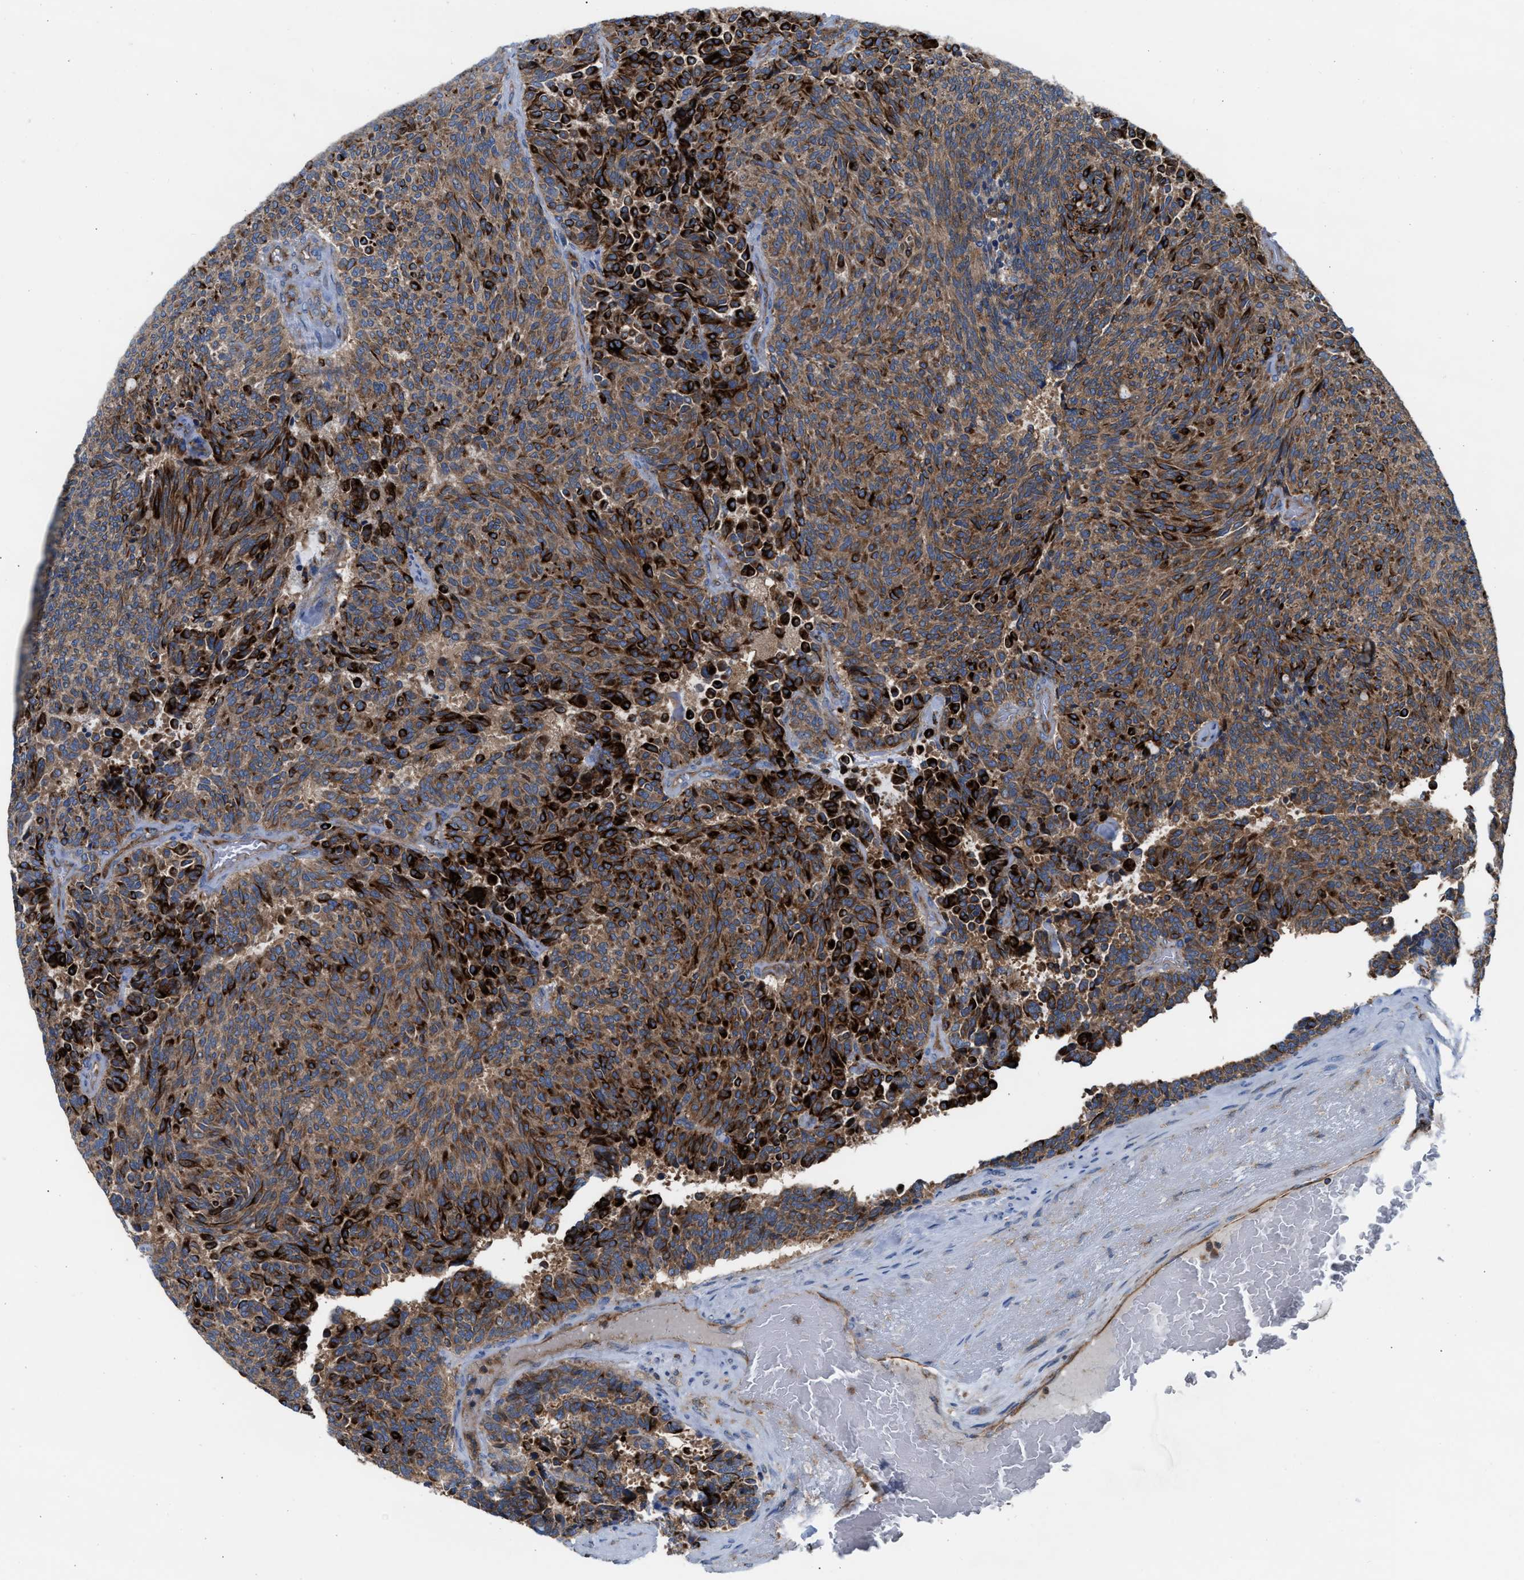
{"staining": {"intensity": "strong", "quantity": "25%-75%", "location": "cytoplasmic/membranous"}, "tissue": "carcinoid", "cell_type": "Tumor cells", "image_type": "cancer", "snomed": [{"axis": "morphology", "description": "Carcinoid, malignant, NOS"}, {"axis": "topography", "description": "Pancreas"}], "caption": "This micrograph shows immunohistochemistry staining of human carcinoid, with high strong cytoplasmic/membranous staining in approximately 25%-75% of tumor cells.", "gene": "TBC1D15", "patient": {"sex": "female", "age": 54}}